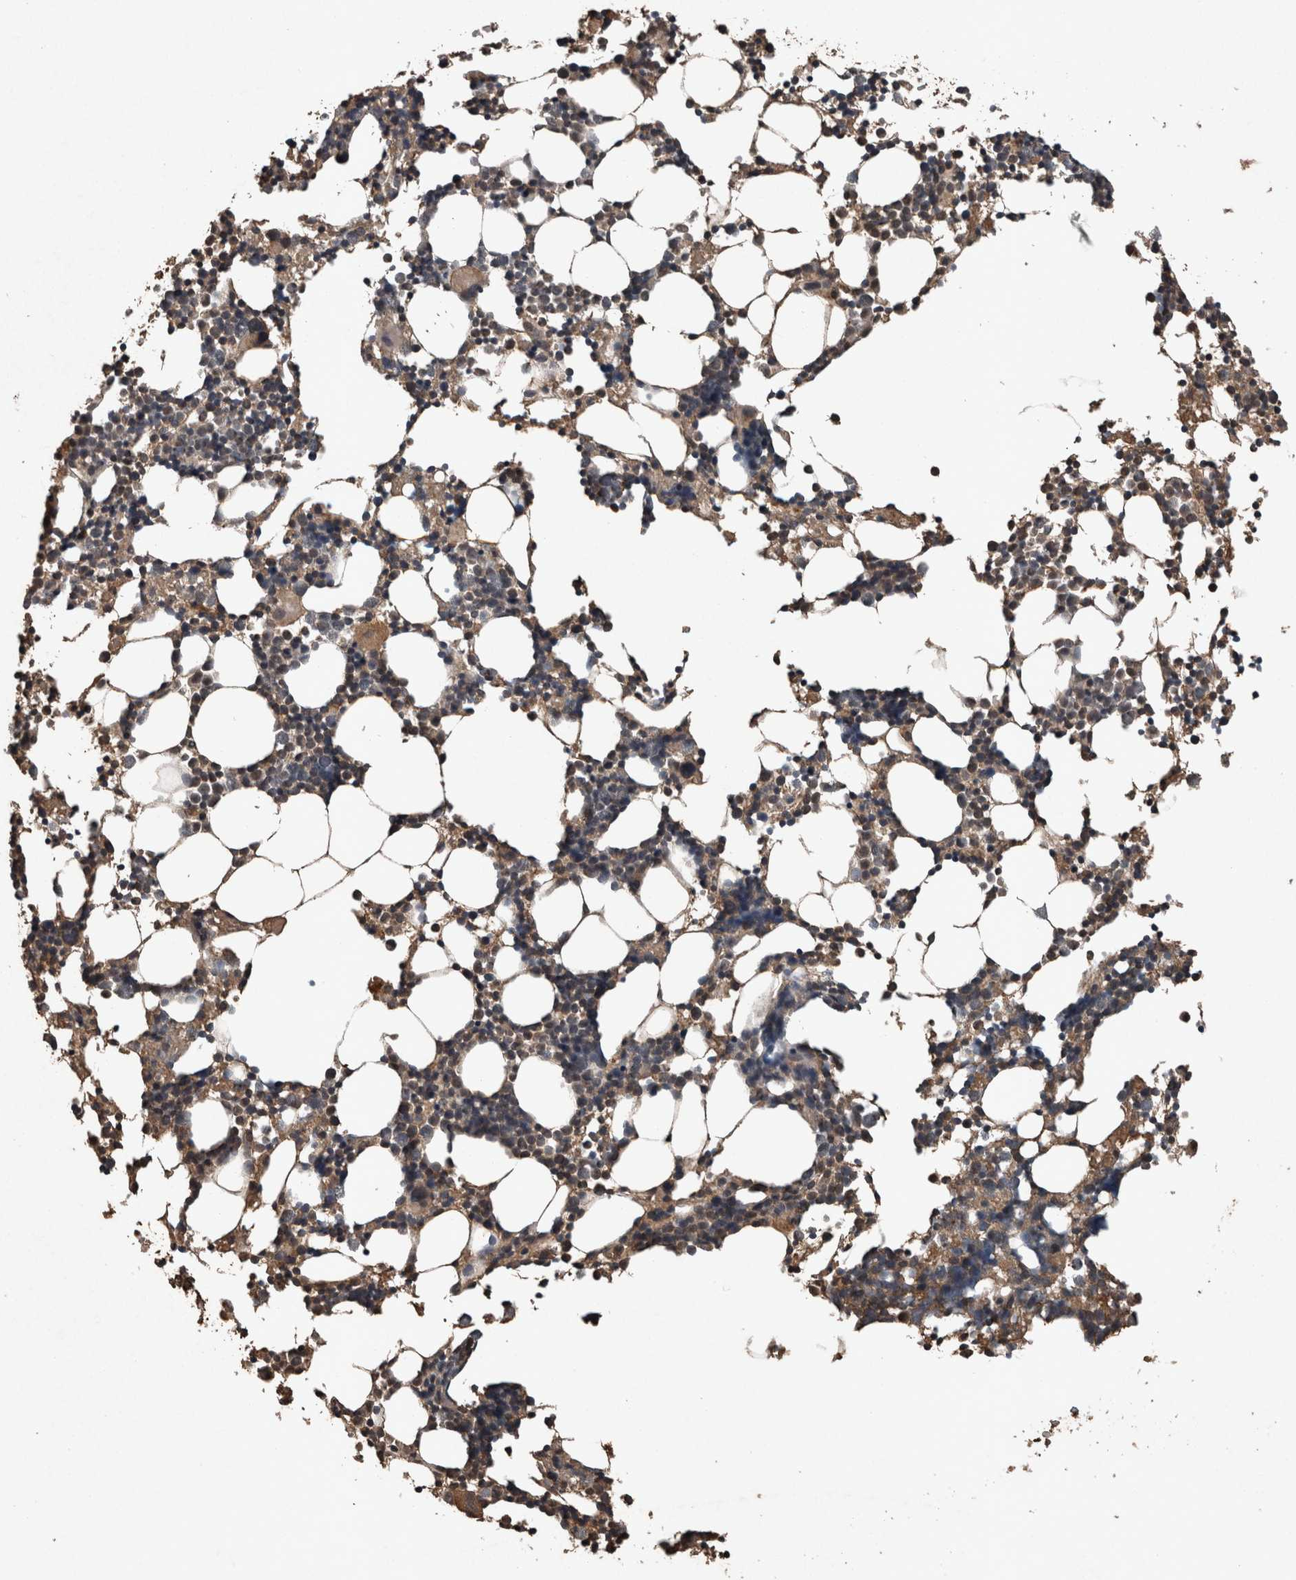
{"staining": {"intensity": "moderate", "quantity": "25%-75%", "location": "cytoplasmic/membranous,nuclear"}, "tissue": "bone marrow", "cell_type": "Hematopoietic cells", "image_type": "normal", "snomed": [{"axis": "morphology", "description": "Normal tissue, NOS"}, {"axis": "morphology", "description": "Inflammation, NOS"}, {"axis": "topography", "description": "Bone marrow"}], "caption": "A brown stain highlights moderate cytoplasmic/membranous,nuclear positivity of a protein in hematopoietic cells of benign bone marrow.", "gene": "FGFRL1", "patient": {"sex": "male", "age": 21}}